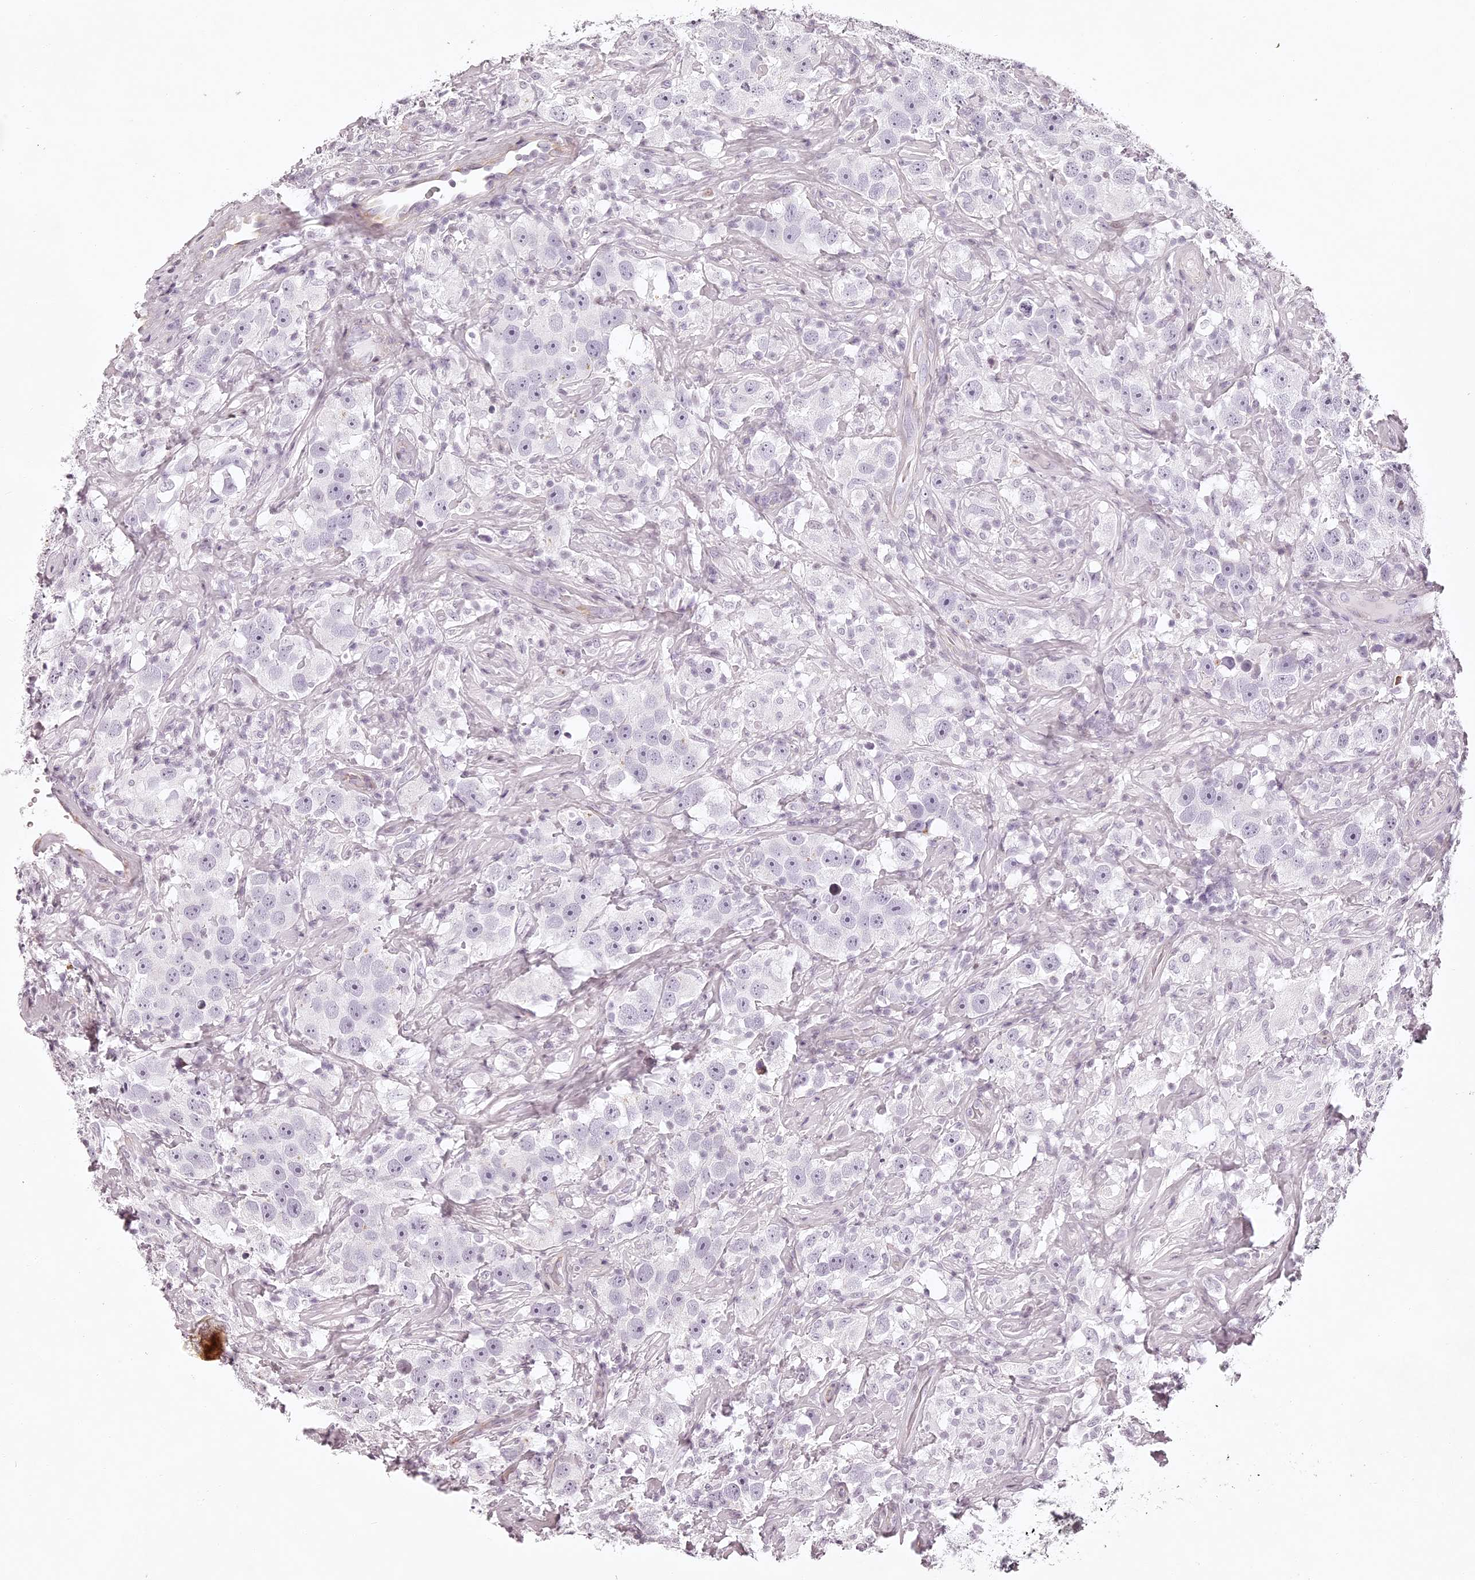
{"staining": {"intensity": "negative", "quantity": "none", "location": "none"}, "tissue": "testis cancer", "cell_type": "Tumor cells", "image_type": "cancer", "snomed": [{"axis": "morphology", "description": "Seminoma, NOS"}, {"axis": "topography", "description": "Testis"}], "caption": "Micrograph shows no significant protein positivity in tumor cells of seminoma (testis). (Brightfield microscopy of DAB (3,3'-diaminobenzidine) IHC at high magnification).", "gene": "ELAPOR1", "patient": {"sex": "male", "age": 49}}